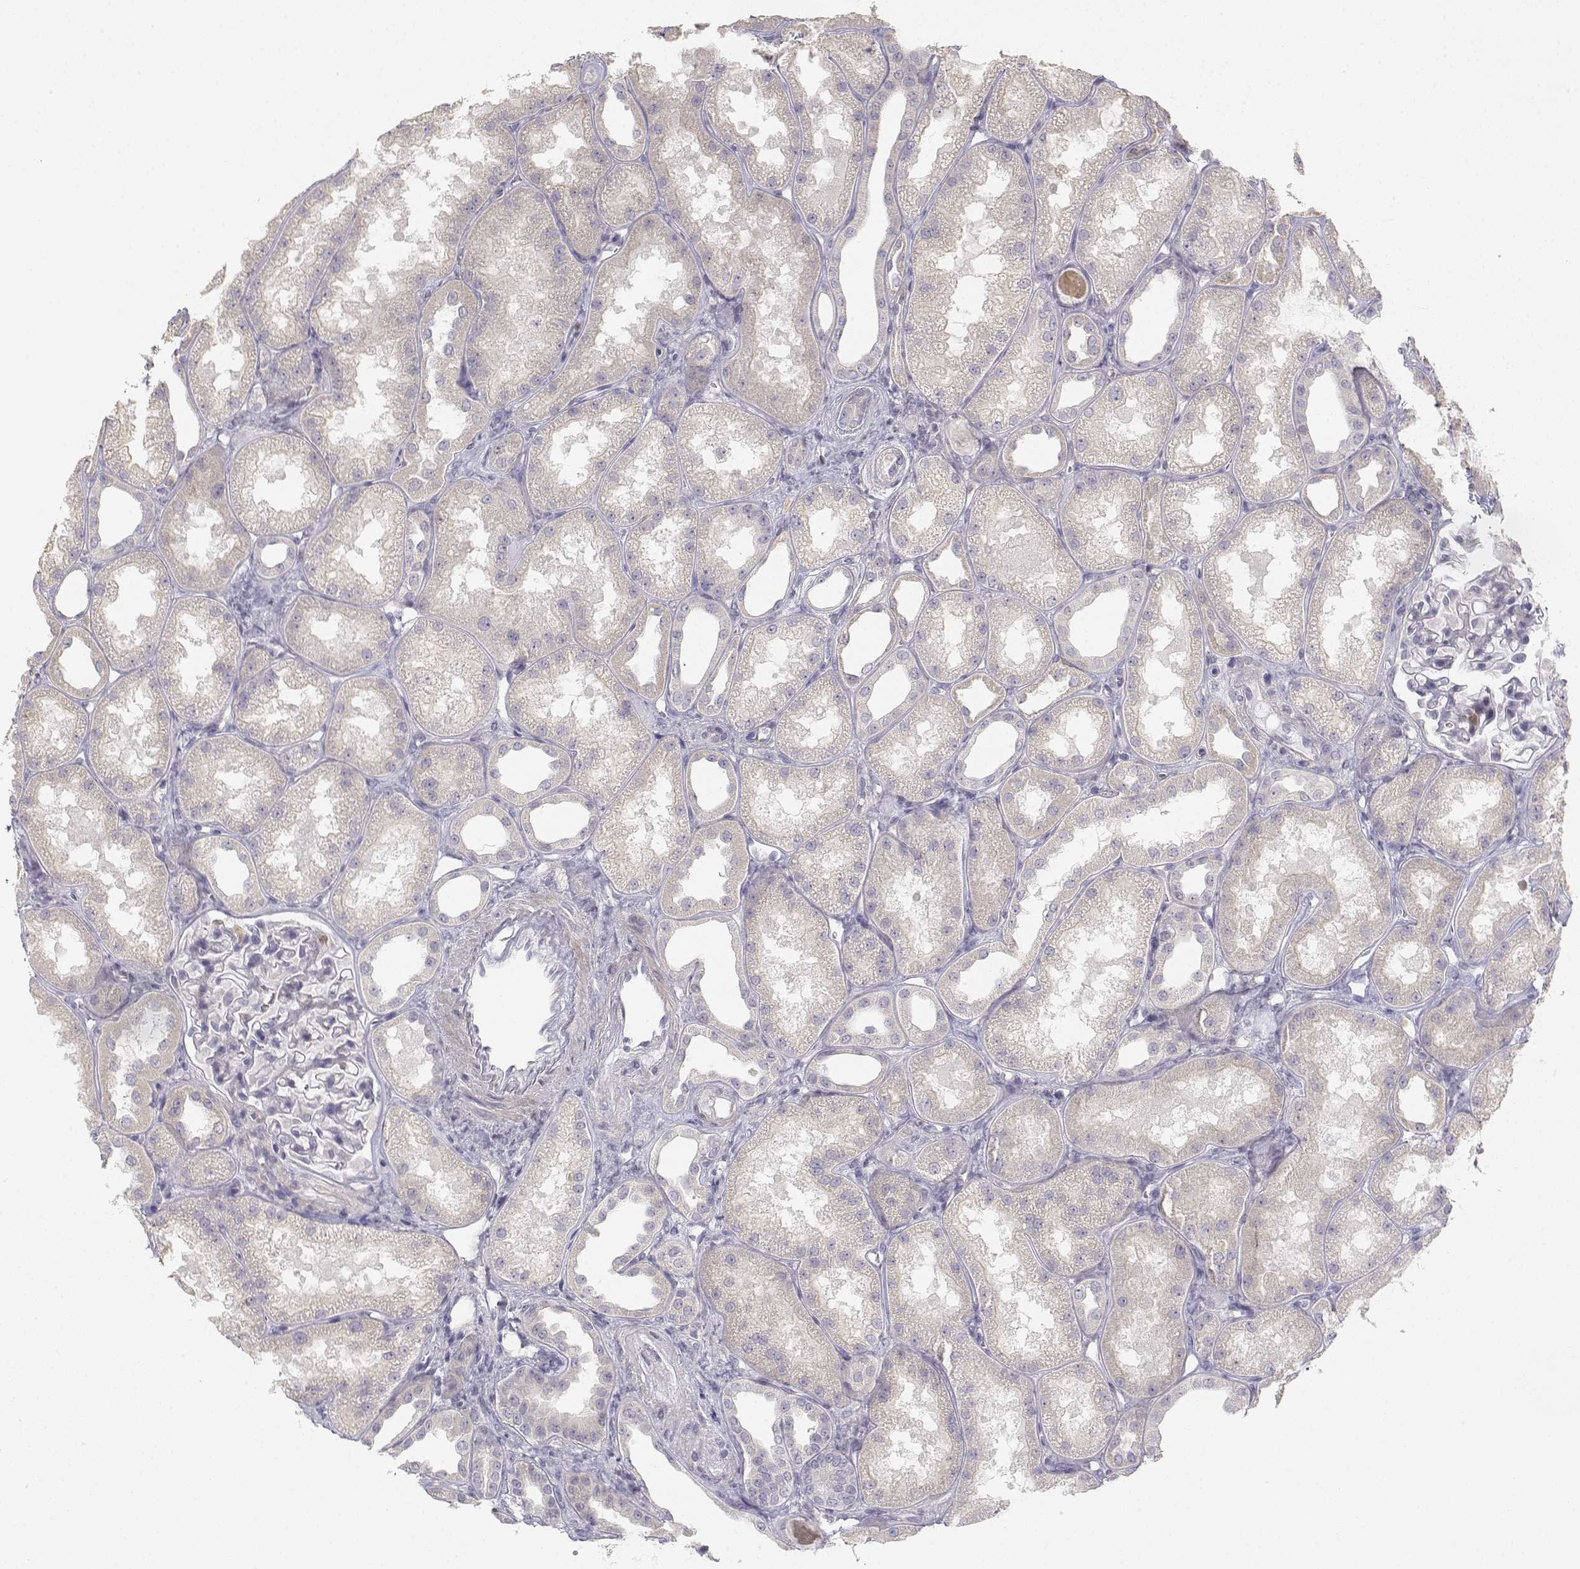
{"staining": {"intensity": "negative", "quantity": "none", "location": "none"}, "tissue": "kidney", "cell_type": "Cells in glomeruli", "image_type": "normal", "snomed": [{"axis": "morphology", "description": "Normal tissue, NOS"}, {"axis": "topography", "description": "Kidney"}], "caption": "Human kidney stained for a protein using IHC demonstrates no expression in cells in glomeruli.", "gene": "GLIPR1L2", "patient": {"sex": "male", "age": 61}}